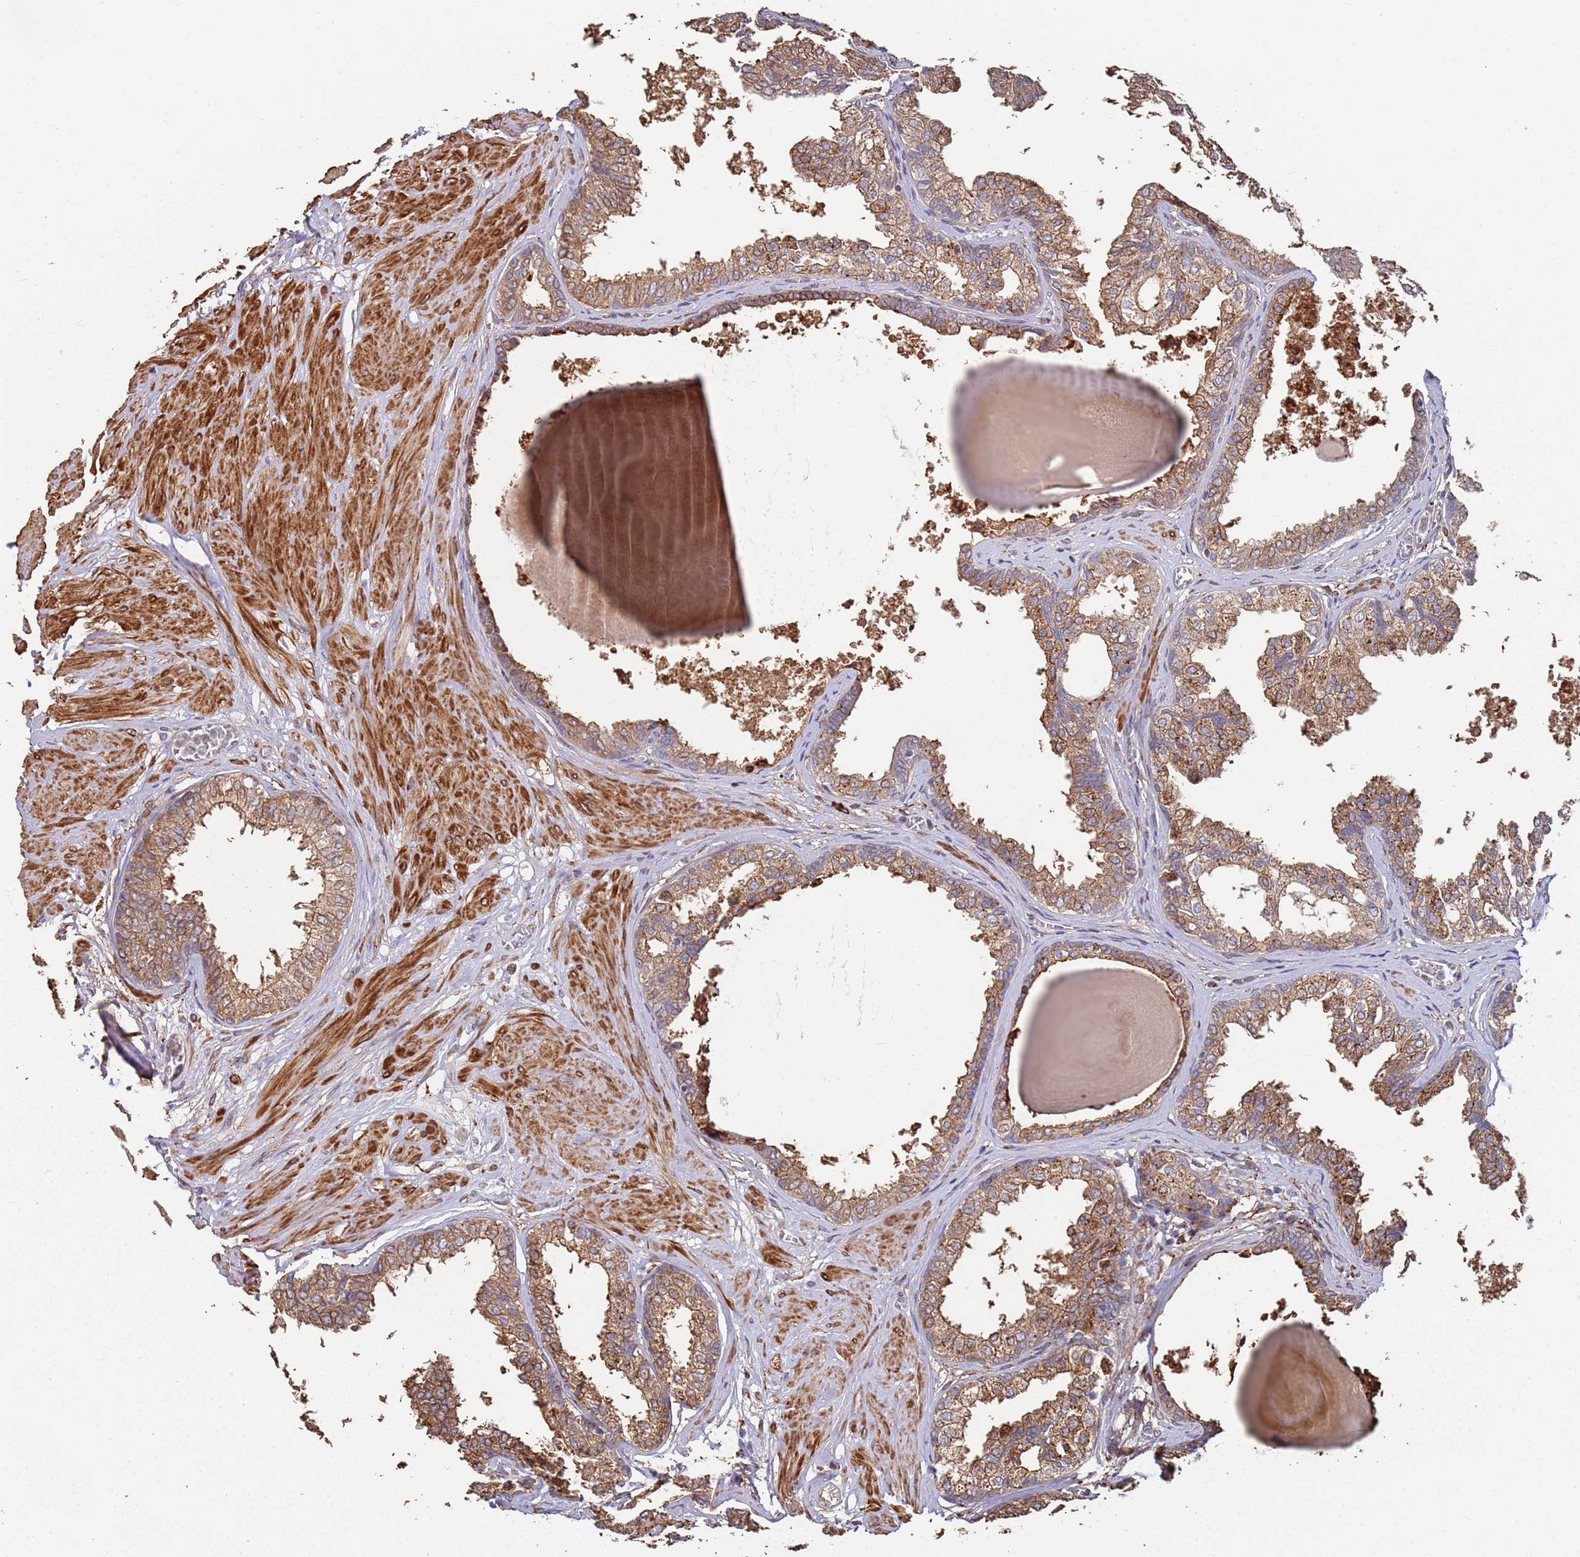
{"staining": {"intensity": "strong", "quantity": "25%-75%", "location": "cytoplasmic/membranous"}, "tissue": "prostate", "cell_type": "Glandular cells", "image_type": "normal", "snomed": [{"axis": "morphology", "description": "Normal tissue, NOS"}, {"axis": "topography", "description": "Prostate"}], "caption": "Benign prostate displays strong cytoplasmic/membranous expression in about 25%-75% of glandular cells, visualized by immunohistochemistry. (DAB (3,3'-diaminobenzidine) = brown stain, brightfield microscopy at high magnification).", "gene": "LACC1", "patient": {"sex": "male", "age": 48}}